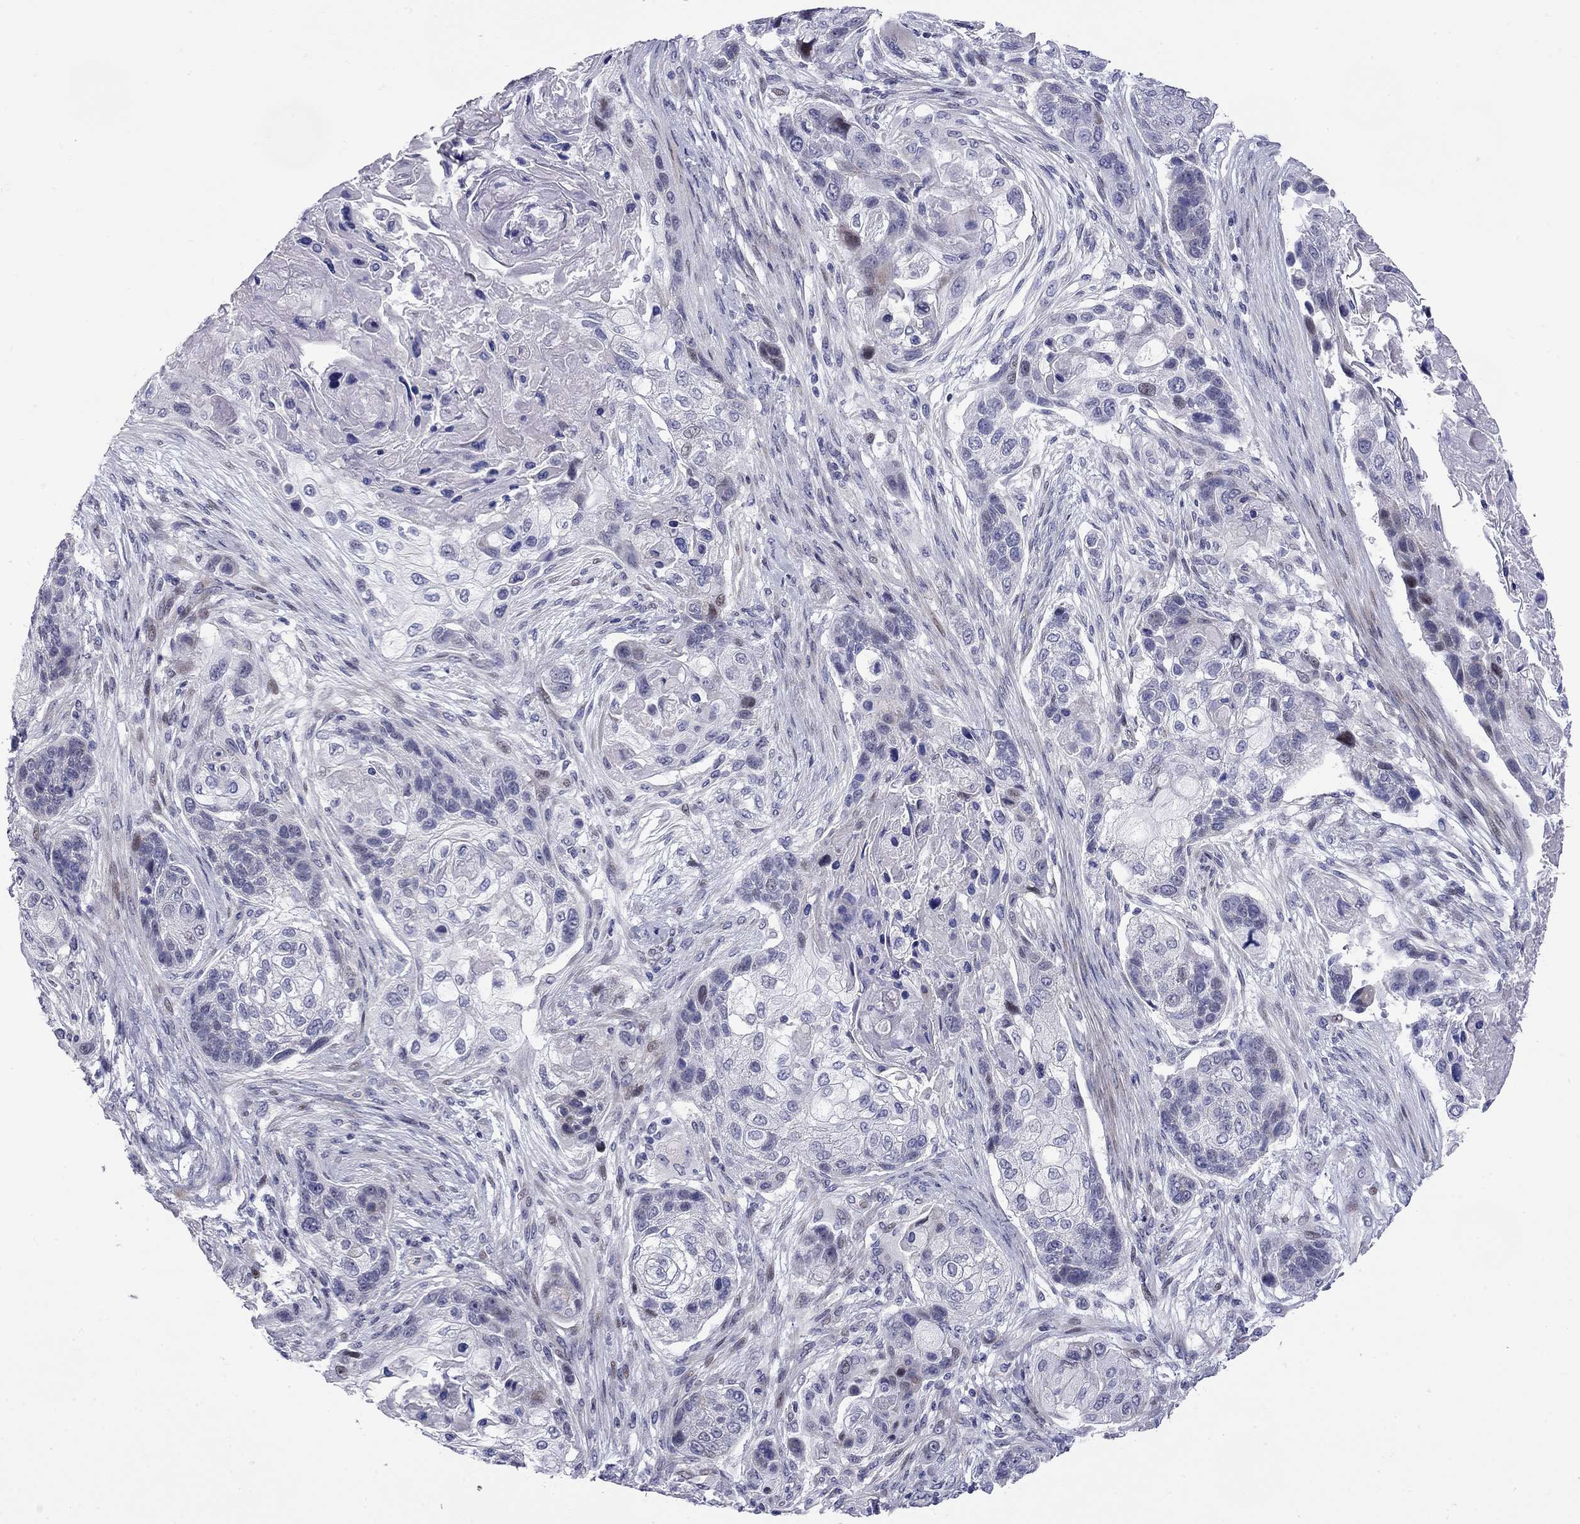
{"staining": {"intensity": "negative", "quantity": "none", "location": "none"}, "tissue": "lung cancer", "cell_type": "Tumor cells", "image_type": "cancer", "snomed": [{"axis": "morphology", "description": "Squamous cell carcinoma, NOS"}, {"axis": "topography", "description": "Lung"}], "caption": "Tumor cells are negative for brown protein staining in lung squamous cell carcinoma.", "gene": "C8orf88", "patient": {"sex": "male", "age": 69}}